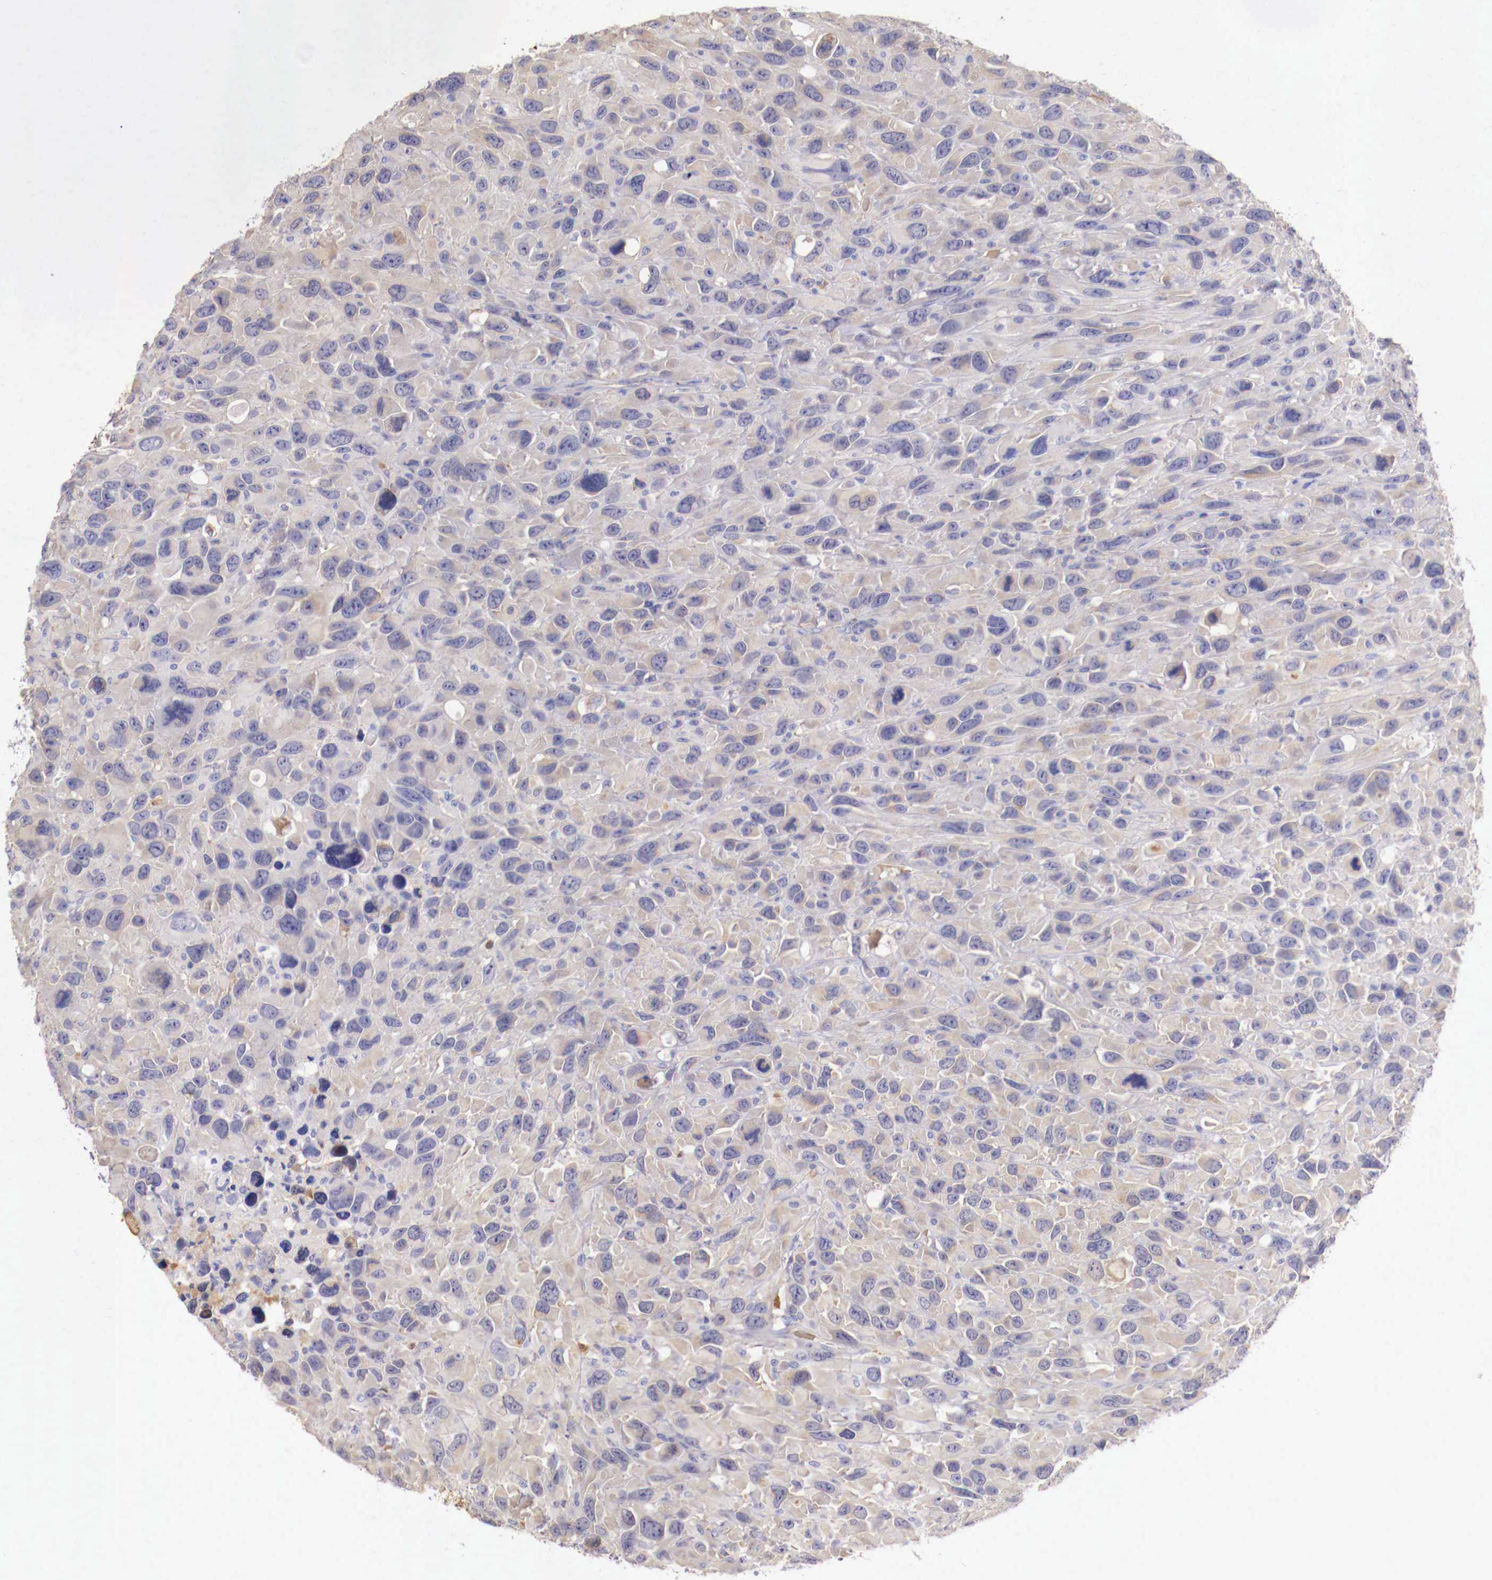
{"staining": {"intensity": "weak", "quantity": "25%-75%", "location": "cytoplasmic/membranous"}, "tissue": "renal cancer", "cell_type": "Tumor cells", "image_type": "cancer", "snomed": [{"axis": "morphology", "description": "Adenocarcinoma, NOS"}, {"axis": "topography", "description": "Kidney"}], "caption": "The immunohistochemical stain labels weak cytoplasmic/membranous positivity in tumor cells of renal cancer (adenocarcinoma) tissue.", "gene": "PITPNA", "patient": {"sex": "male", "age": 79}}